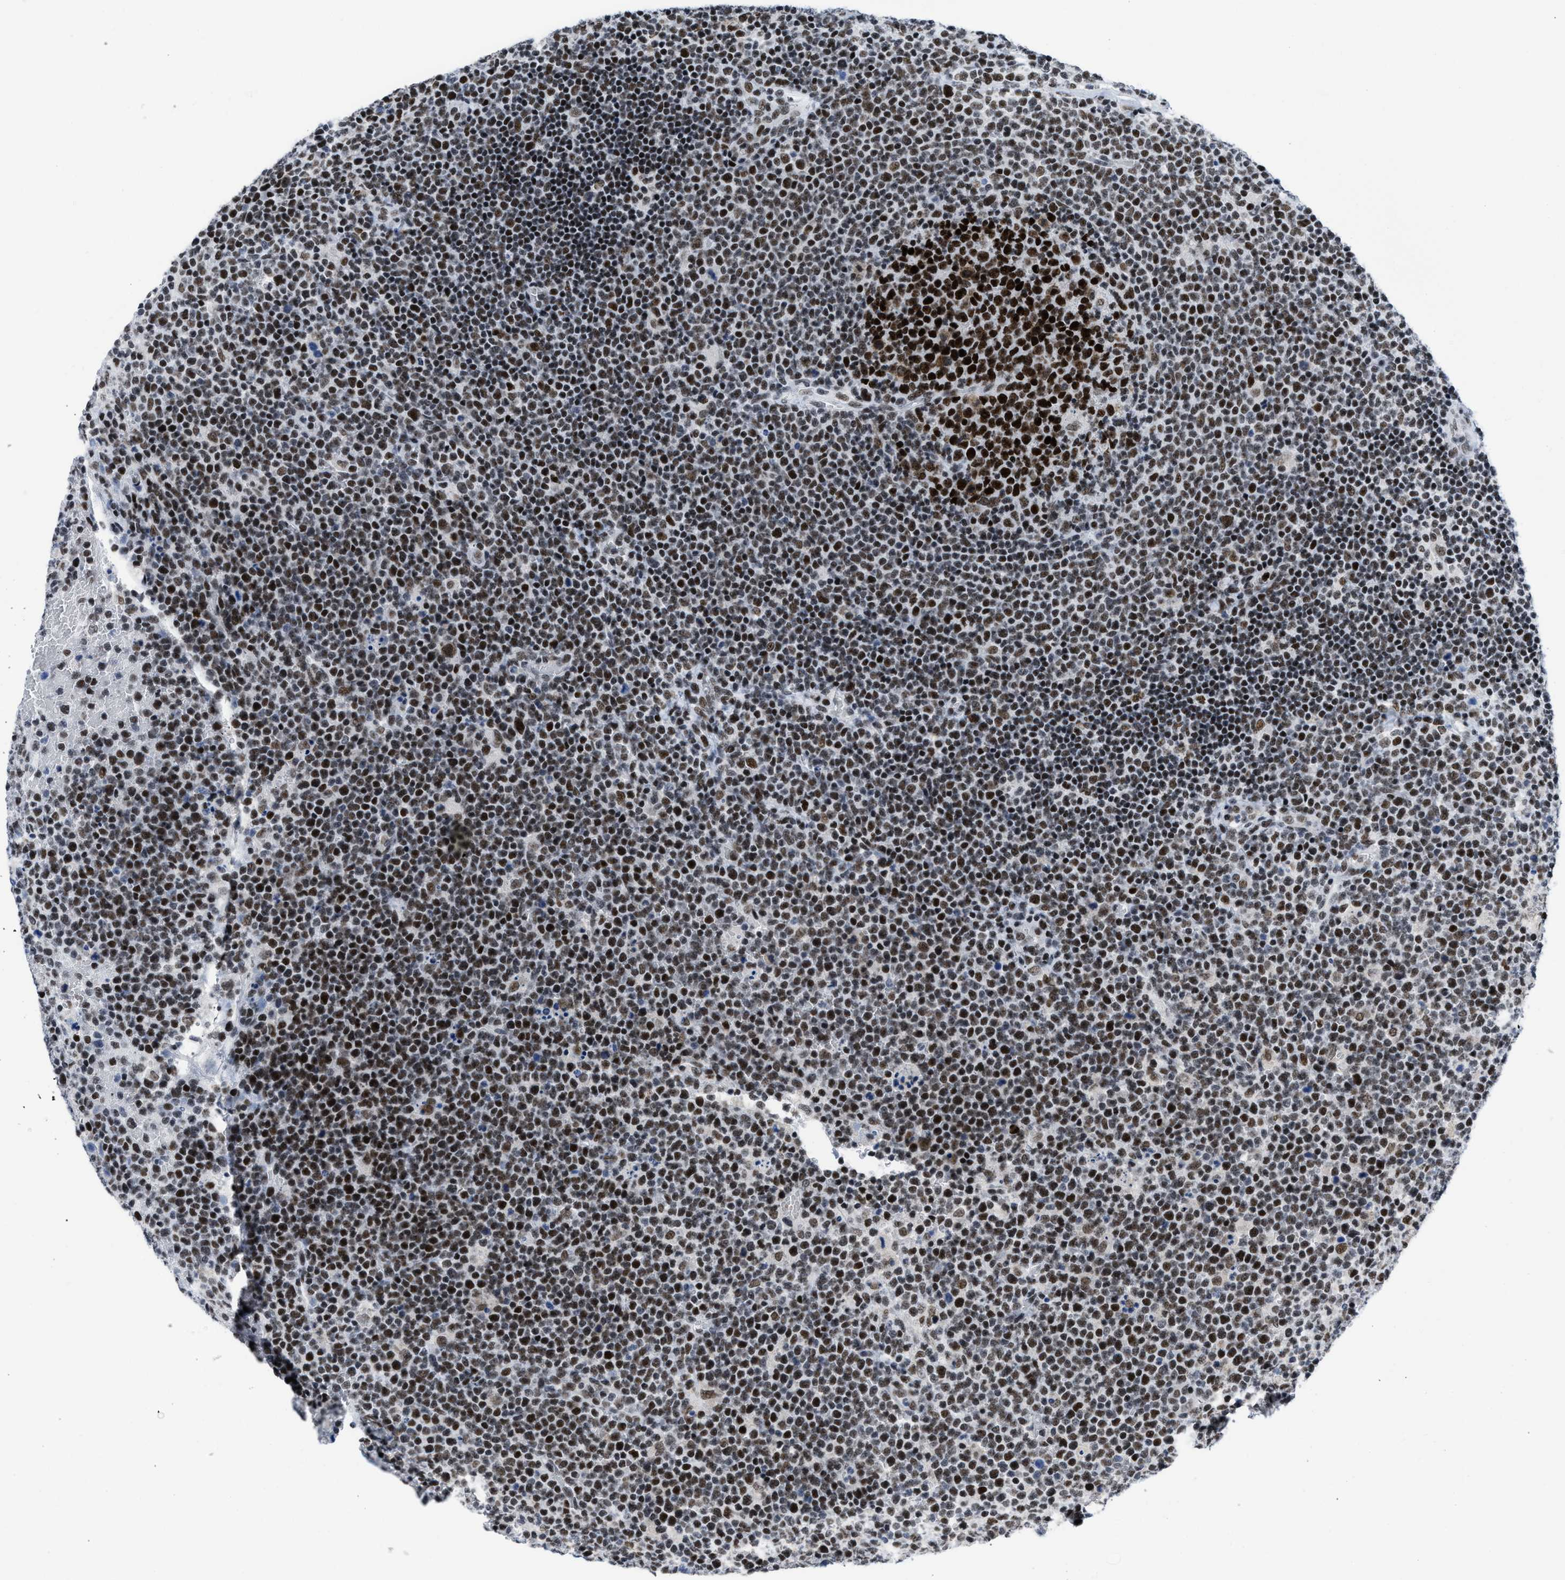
{"staining": {"intensity": "strong", "quantity": ">75%", "location": "nuclear"}, "tissue": "lymphoma", "cell_type": "Tumor cells", "image_type": "cancer", "snomed": [{"axis": "morphology", "description": "Malignant lymphoma, non-Hodgkin's type, High grade"}, {"axis": "topography", "description": "Lymph node"}], "caption": "IHC staining of lymphoma, which shows high levels of strong nuclear positivity in about >75% of tumor cells indicating strong nuclear protein expression. The staining was performed using DAB (brown) for protein detection and nuclei were counterstained in hematoxylin (blue).", "gene": "TERF2IP", "patient": {"sex": "male", "age": 61}}